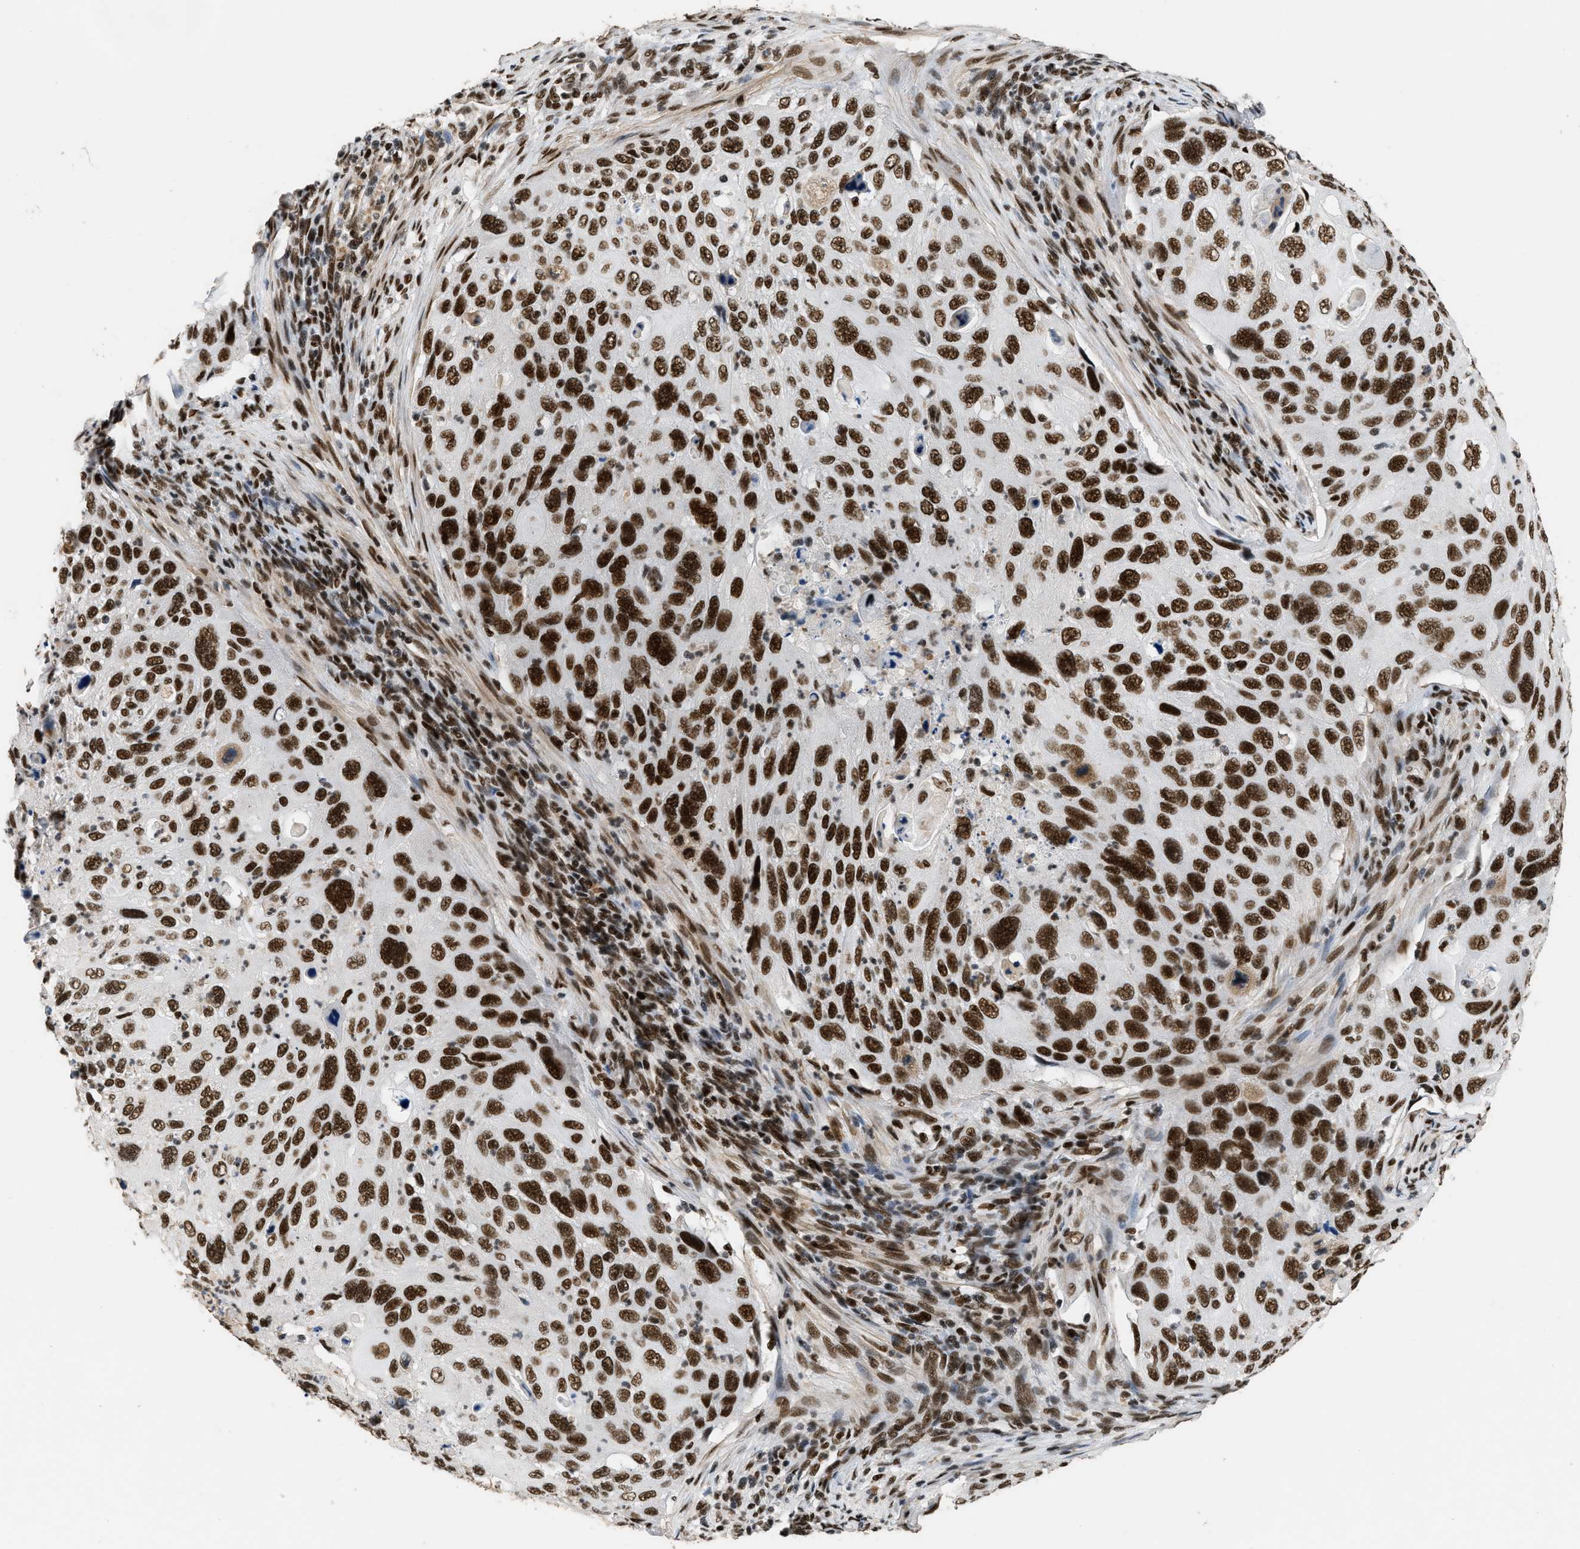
{"staining": {"intensity": "strong", "quantity": ">75%", "location": "nuclear"}, "tissue": "cervical cancer", "cell_type": "Tumor cells", "image_type": "cancer", "snomed": [{"axis": "morphology", "description": "Squamous cell carcinoma, NOS"}, {"axis": "topography", "description": "Cervix"}], "caption": "This image demonstrates immunohistochemistry (IHC) staining of human cervical cancer, with high strong nuclear expression in about >75% of tumor cells.", "gene": "SMARCB1", "patient": {"sex": "female", "age": 70}}